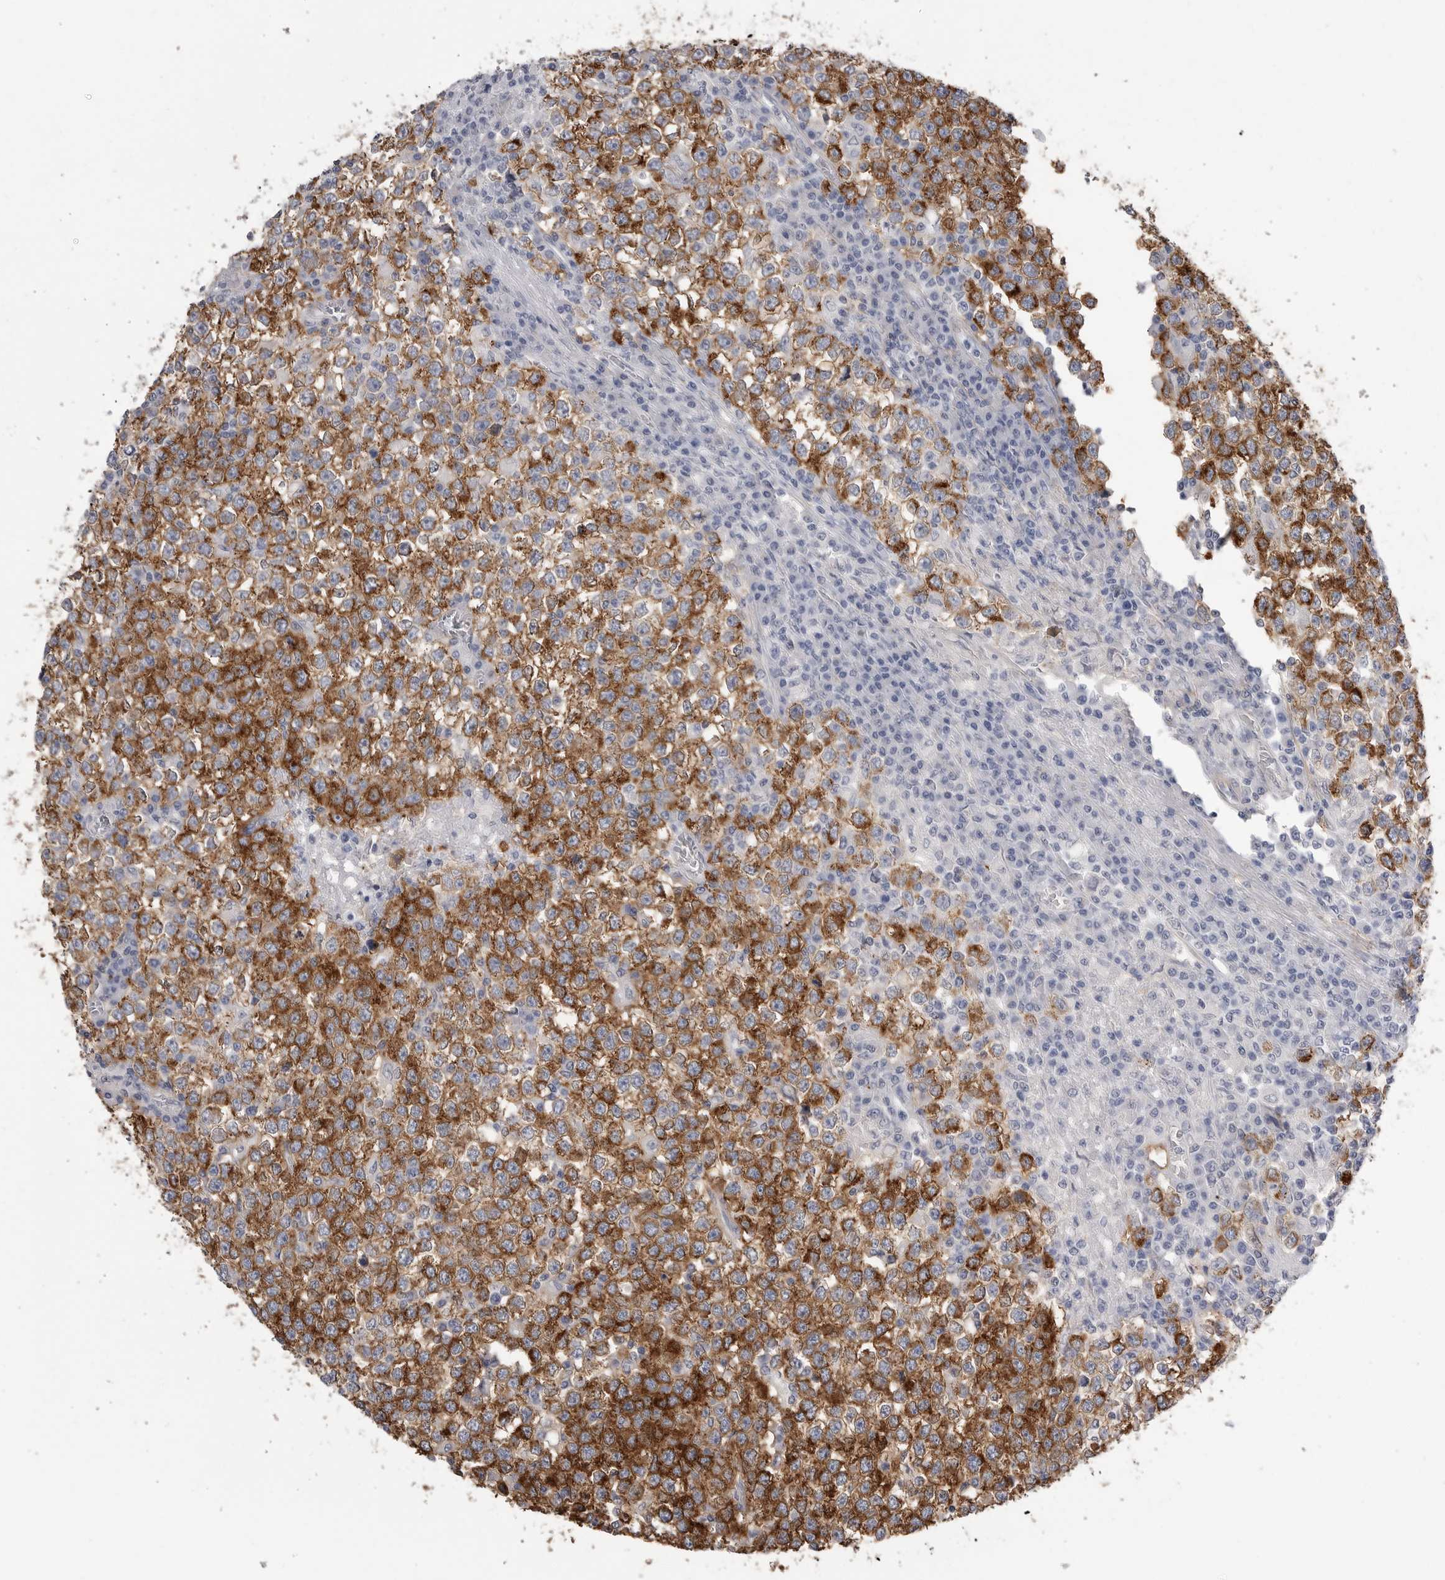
{"staining": {"intensity": "strong", "quantity": ">75%", "location": "cytoplasmic/membranous"}, "tissue": "testis cancer", "cell_type": "Tumor cells", "image_type": "cancer", "snomed": [{"axis": "morphology", "description": "Seminoma, NOS"}, {"axis": "topography", "description": "Testis"}], "caption": "Strong cytoplasmic/membranous staining for a protein is identified in approximately >75% of tumor cells of seminoma (testis) using IHC.", "gene": "AKAP12", "patient": {"sex": "male", "age": 65}}